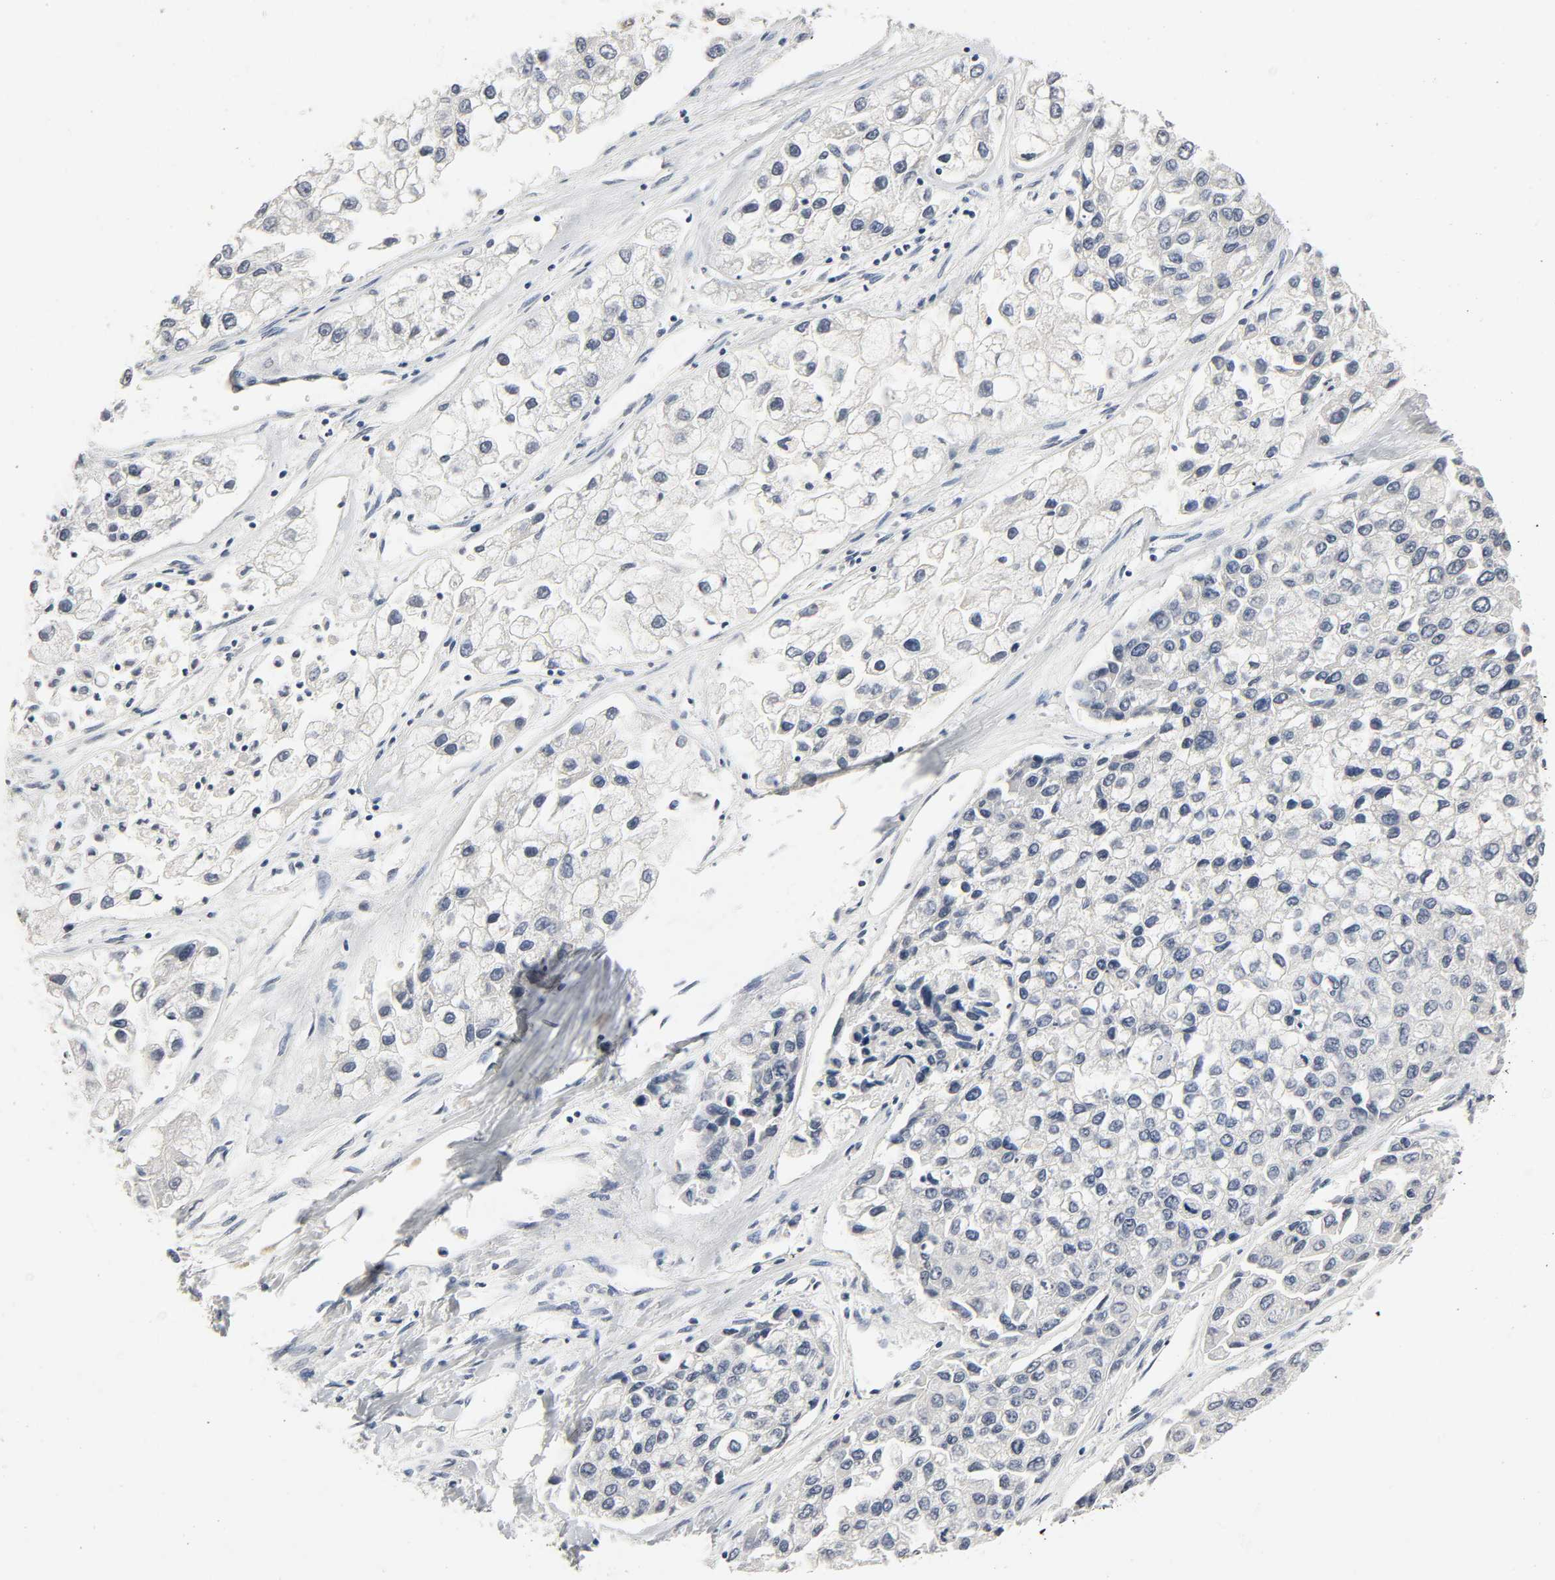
{"staining": {"intensity": "negative", "quantity": "none", "location": "none"}, "tissue": "liver cancer", "cell_type": "Tumor cells", "image_type": "cancer", "snomed": [{"axis": "morphology", "description": "Carcinoma, Hepatocellular, NOS"}, {"axis": "topography", "description": "Liver"}], "caption": "High power microscopy image of an immunohistochemistry (IHC) micrograph of hepatocellular carcinoma (liver), revealing no significant positivity in tumor cells.", "gene": "MAPKAPK5", "patient": {"sex": "female", "age": 66}}